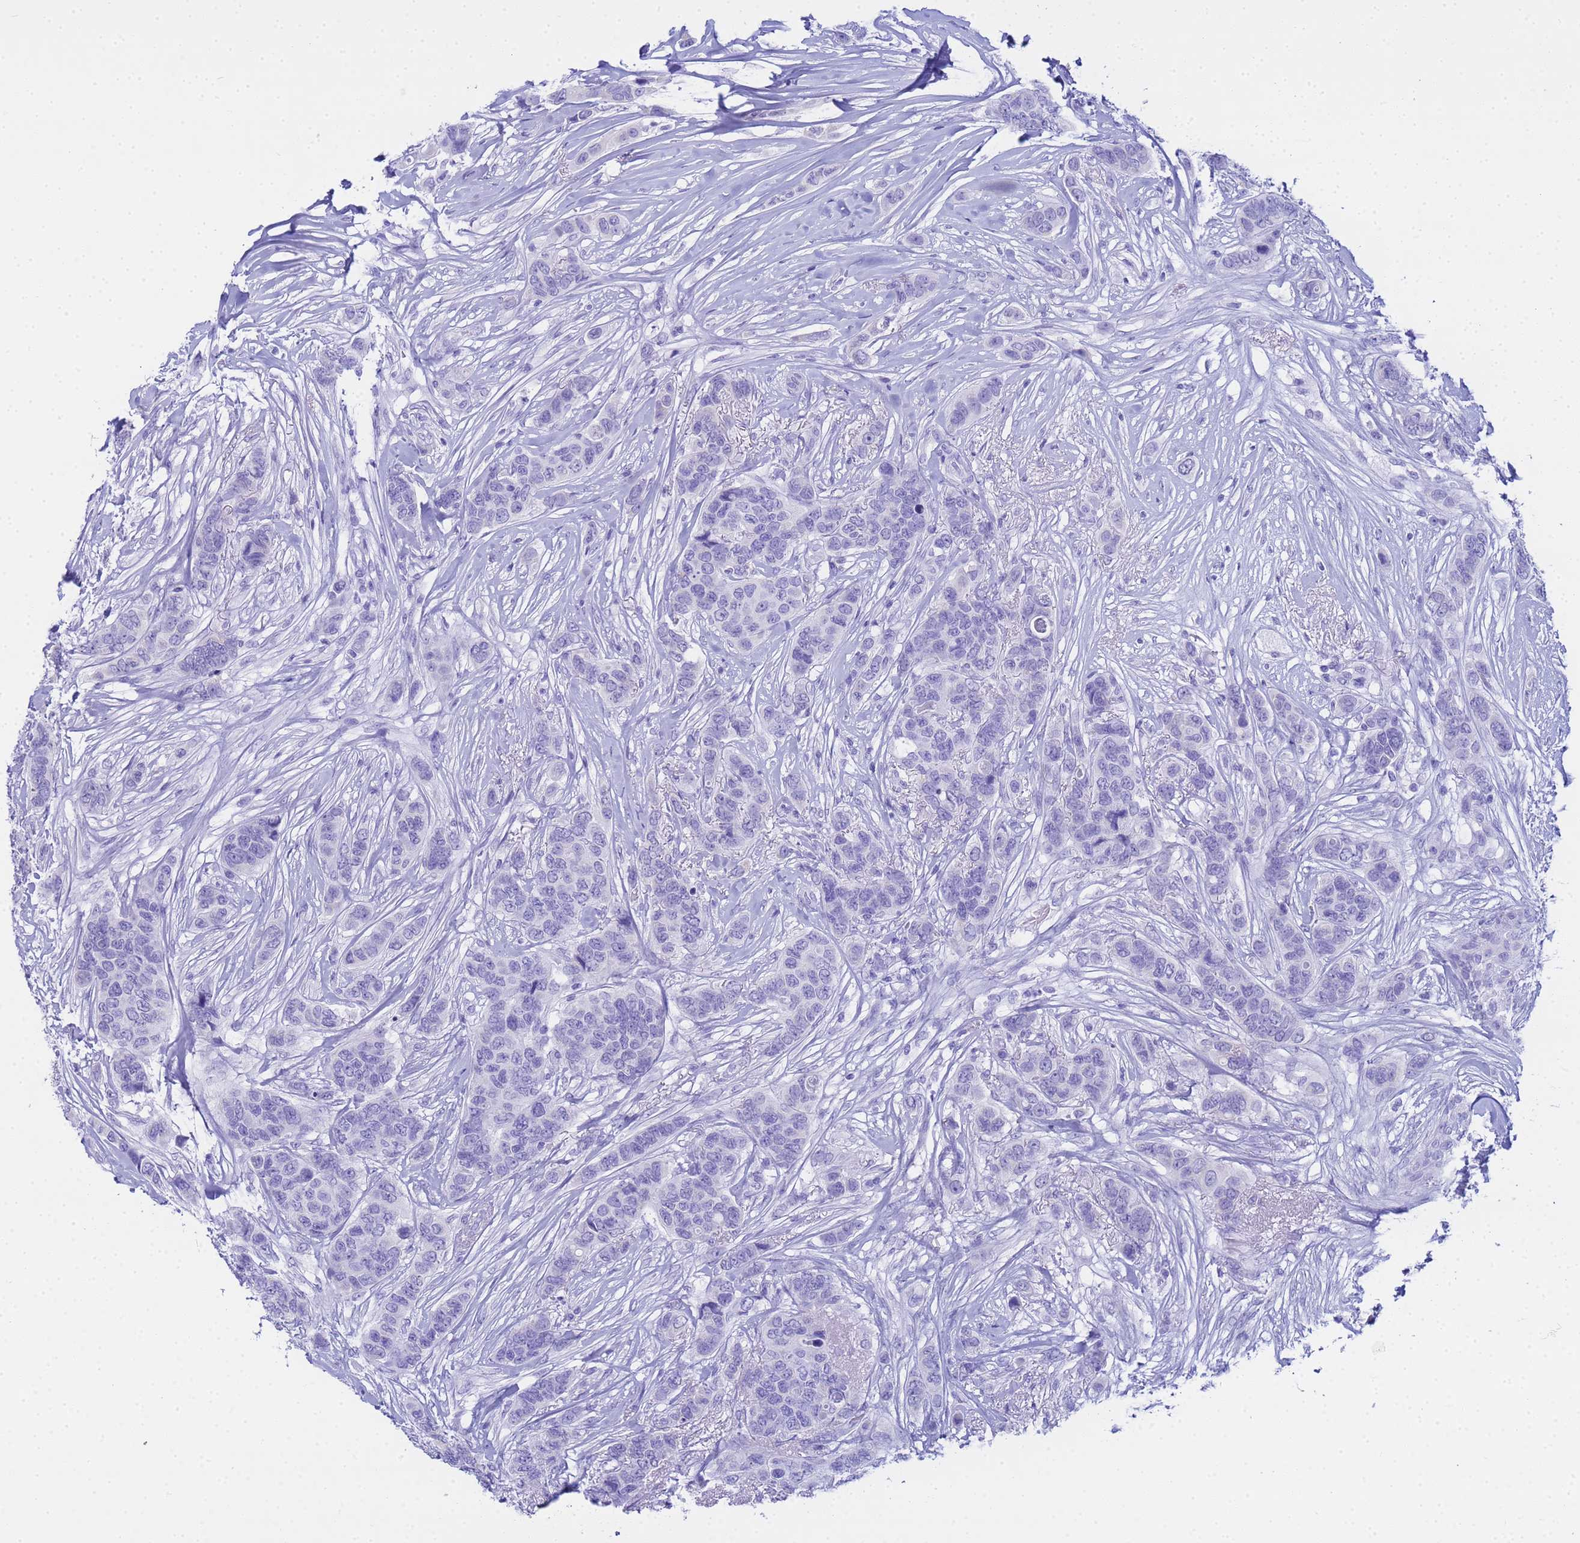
{"staining": {"intensity": "negative", "quantity": "none", "location": "none"}, "tissue": "breast cancer", "cell_type": "Tumor cells", "image_type": "cancer", "snomed": [{"axis": "morphology", "description": "Lobular carcinoma"}, {"axis": "topography", "description": "Breast"}], "caption": "Lobular carcinoma (breast) was stained to show a protein in brown. There is no significant positivity in tumor cells.", "gene": "AQP12A", "patient": {"sex": "female", "age": 51}}